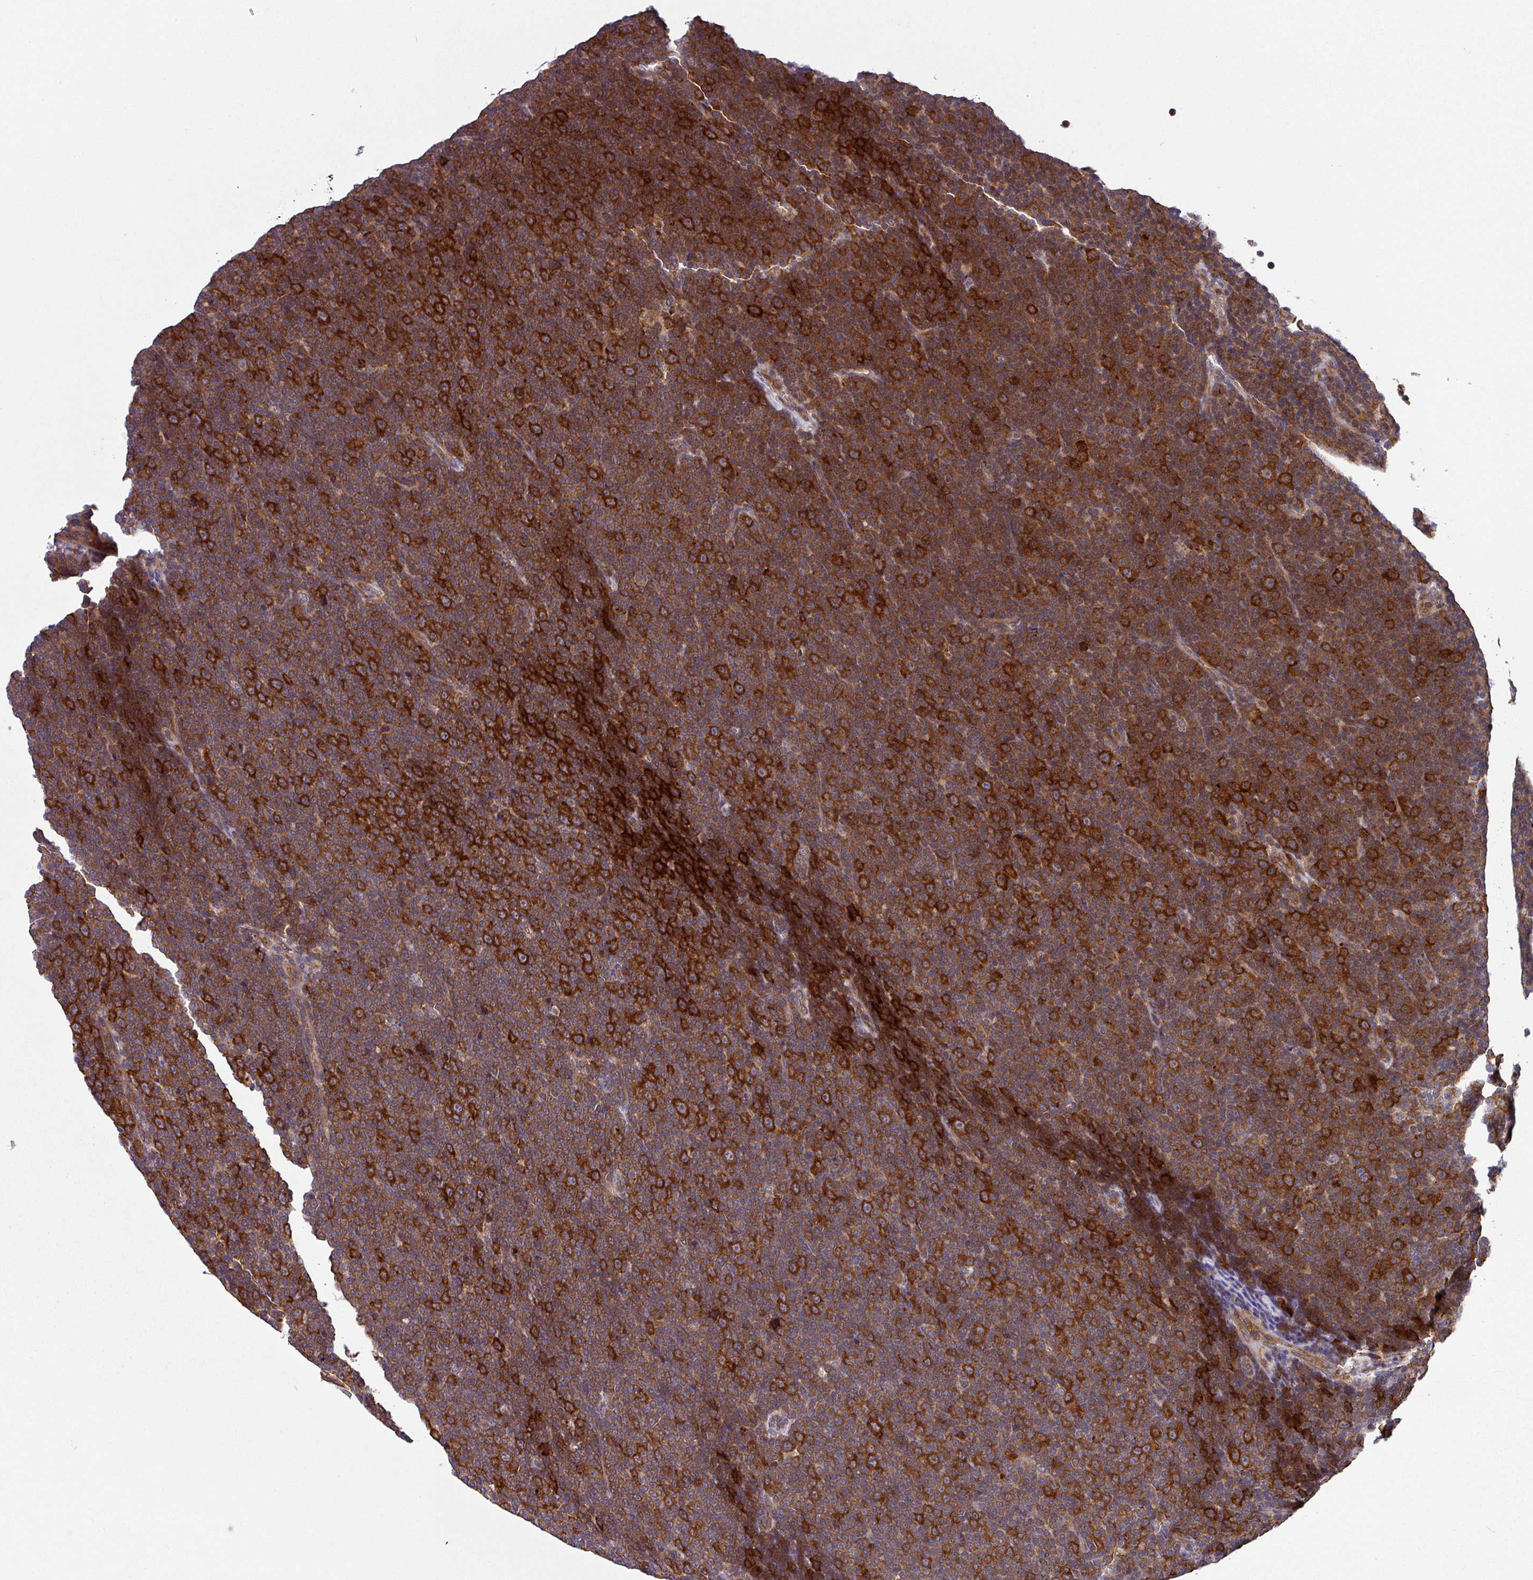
{"staining": {"intensity": "strong", "quantity": ">75%", "location": "cytoplasmic/membranous"}, "tissue": "lymphoma", "cell_type": "Tumor cells", "image_type": "cancer", "snomed": [{"axis": "morphology", "description": "Malignant lymphoma, non-Hodgkin's type, Low grade"}, {"axis": "topography", "description": "Lymph node"}], "caption": "Immunohistochemistry (IHC) image of human low-grade malignant lymphoma, non-Hodgkin's type stained for a protein (brown), which displays high levels of strong cytoplasmic/membranous staining in approximately >75% of tumor cells.", "gene": "EIF4B", "patient": {"sex": "female", "age": 67}}